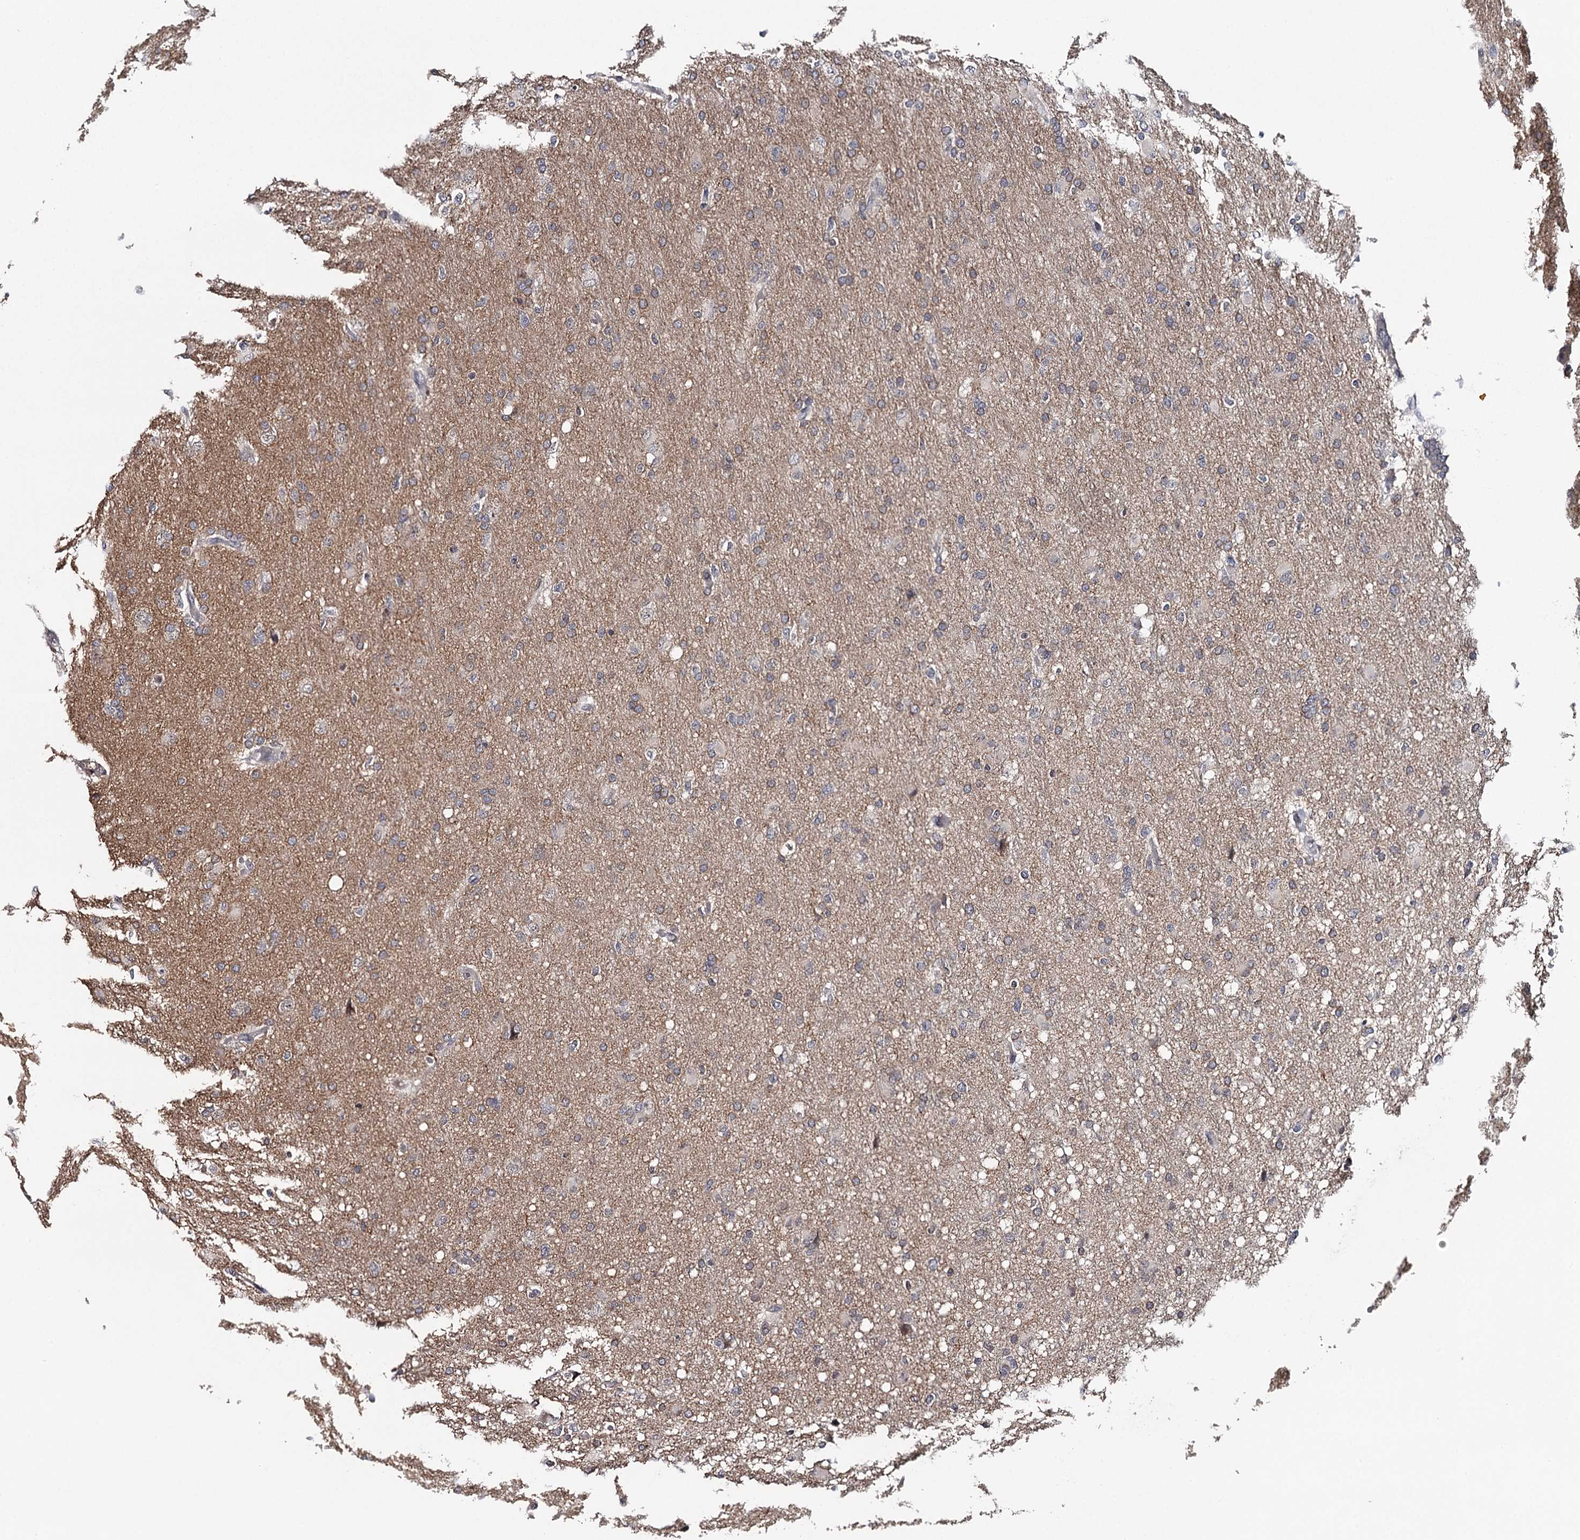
{"staining": {"intensity": "weak", "quantity": "25%-75%", "location": "cytoplasmic/membranous"}, "tissue": "glioma", "cell_type": "Tumor cells", "image_type": "cancer", "snomed": [{"axis": "morphology", "description": "Glioma, malignant, High grade"}, {"axis": "topography", "description": "Cerebral cortex"}], "caption": "Brown immunohistochemical staining in human glioma displays weak cytoplasmic/membranous positivity in about 25%-75% of tumor cells.", "gene": "GTSF1", "patient": {"sex": "female", "age": 36}}